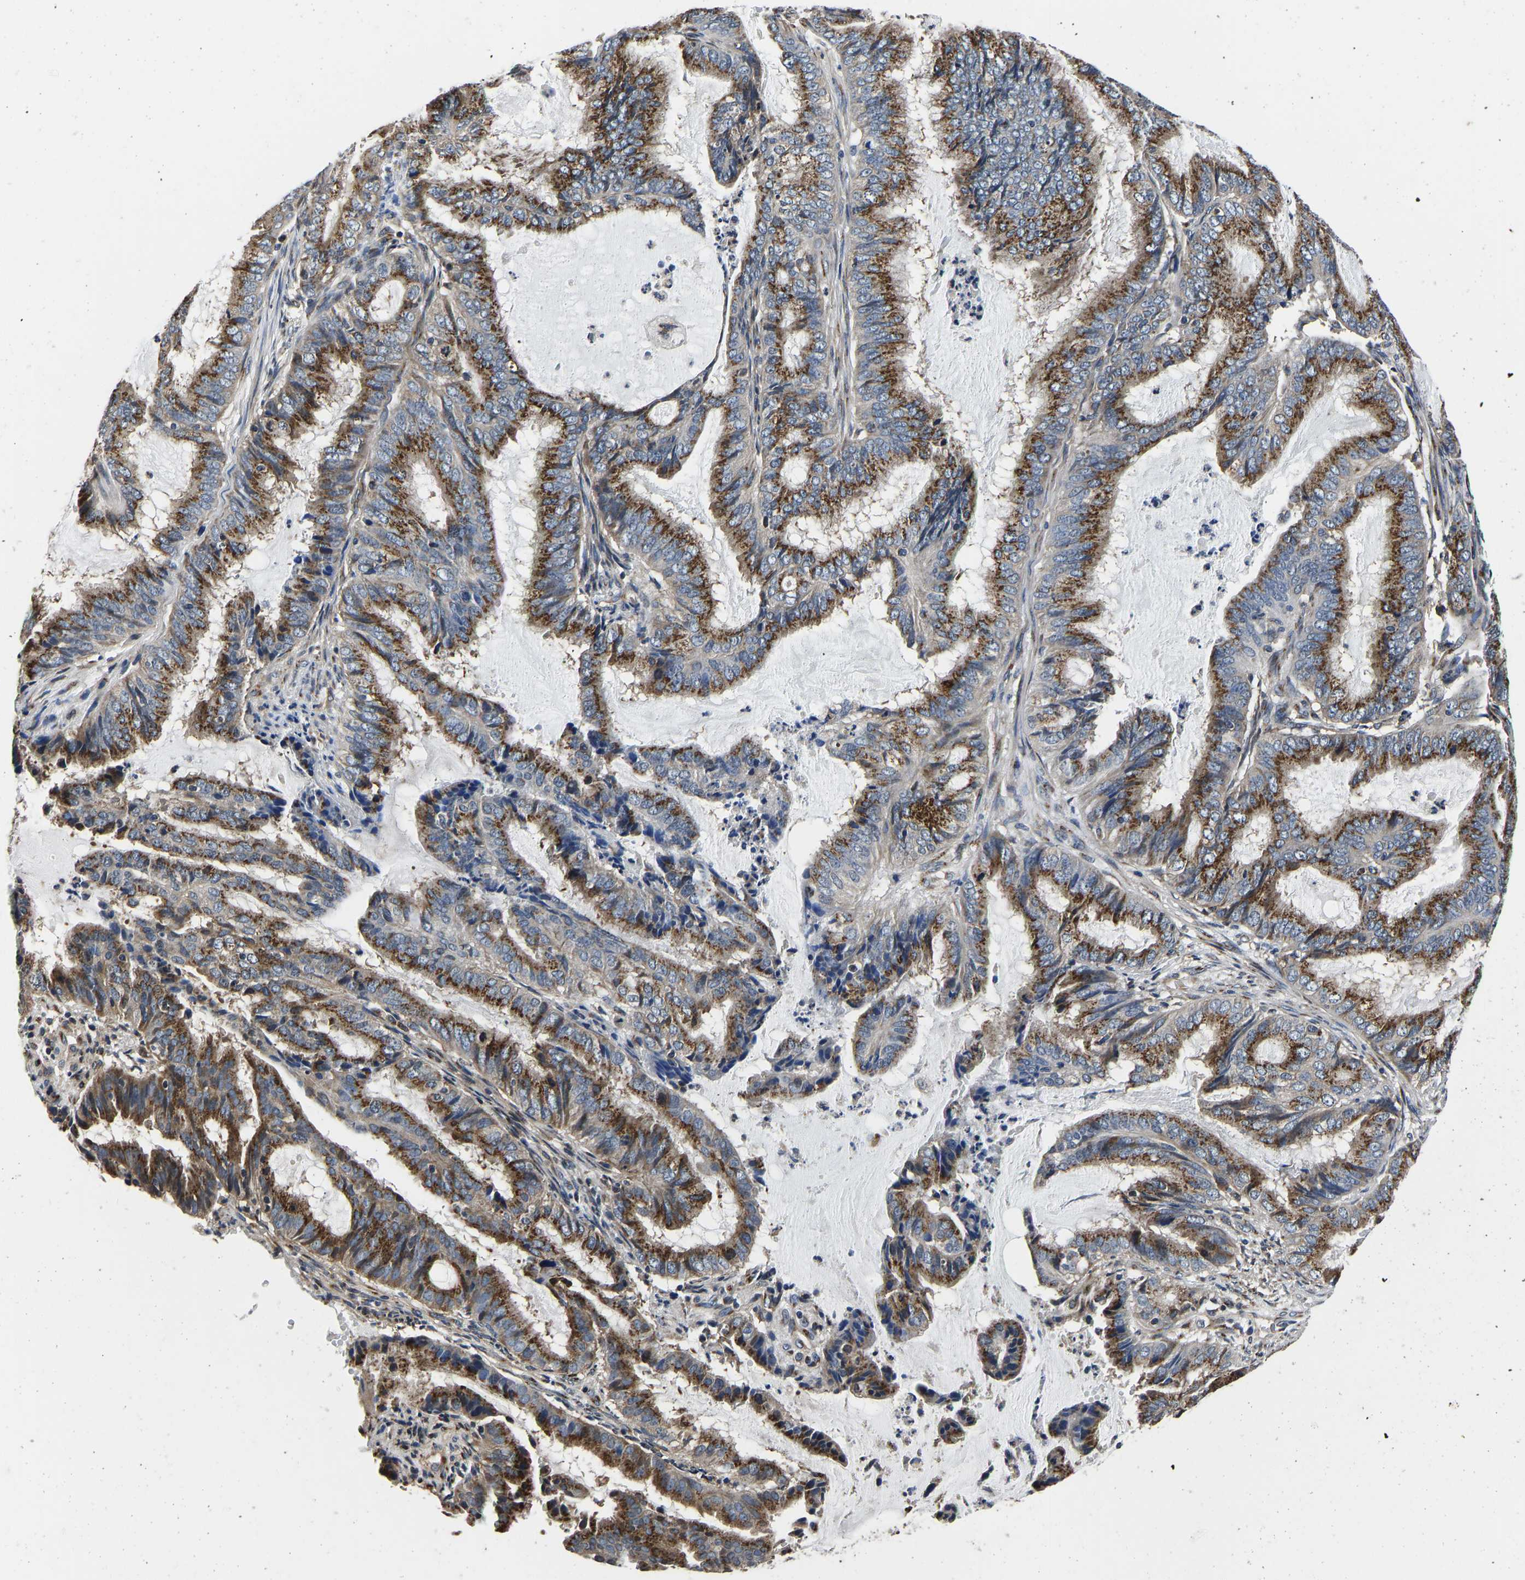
{"staining": {"intensity": "strong", "quantity": ">75%", "location": "cytoplasmic/membranous"}, "tissue": "endometrial cancer", "cell_type": "Tumor cells", "image_type": "cancer", "snomed": [{"axis": "morphology", "description": "Adenocarcinoma, NOS"}, {"axis": "topography", "description": "Endometrium"}], "caption": "This photomicrograph exhibits immunohistochemistry (IHC) staining of human endometrial adenocarcinoma, with high strong cytoplasmic/membranous positivity in approximately >75% of tumor cells.", "gene": "RABAC1", "patient": {"sex": "female", "age": 51}}